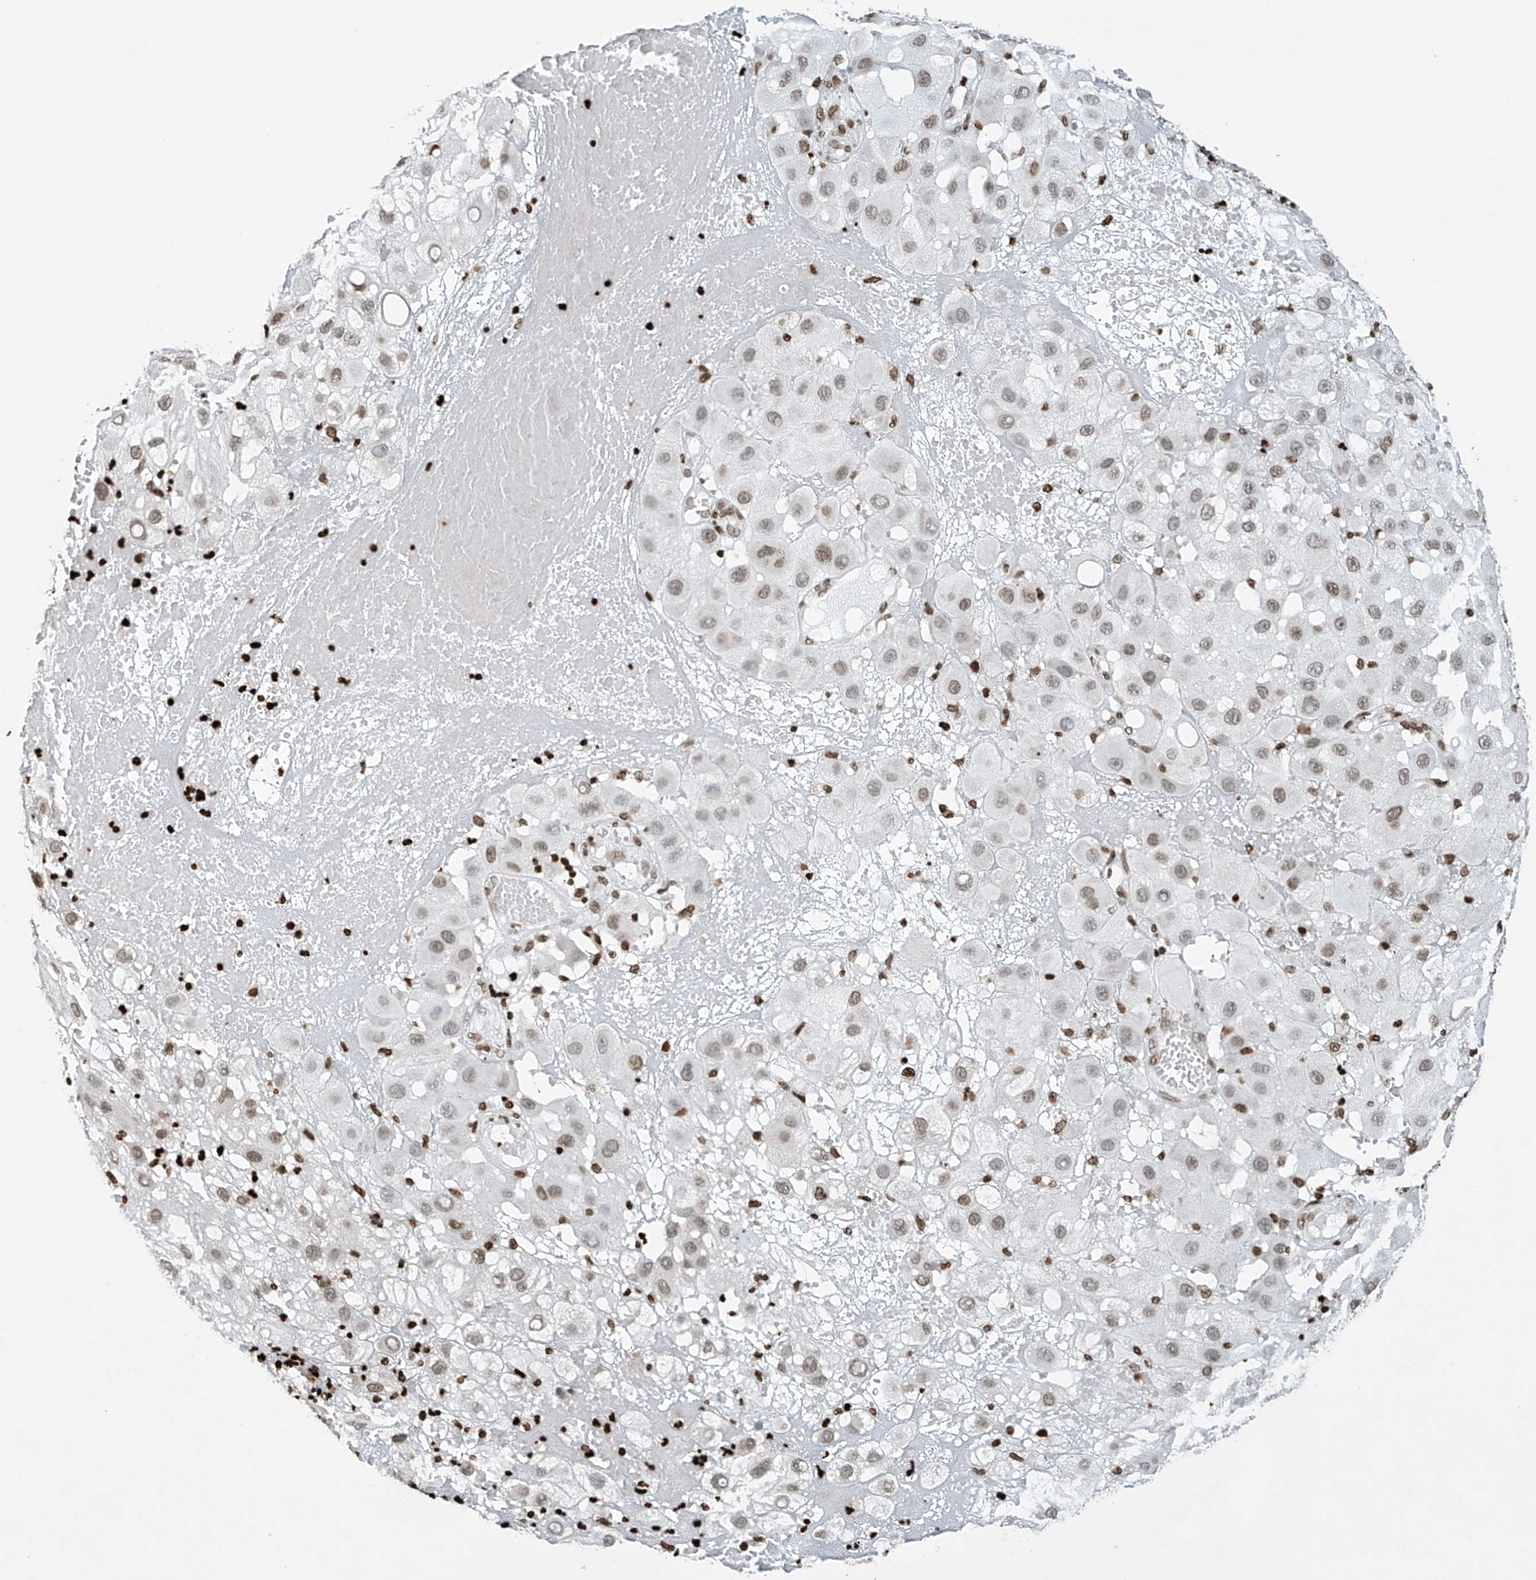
{"staining": {"intensity": "moderate", "quantity": "<25%", "location": "nuclear"}, "tissue": "melanoma", "cell_type": "Tumor cells", "image_type": "cancer", "snomed": [{"axis": "morphology", "description": "Malignant melanoma, NOS"}, {"axis": "topography", "description": "Skin"}], "caption": "Malignant melanoma stained with immunohistochemistry (IHC) displays moderate nuclear expression in approximately <25% of tumor cells. The staining was performed using DAB (3,3'-diaminobenzidine) to visualize the protein expression in brown, while the nuclei were stained in blue with hematoxylin (Magnification: 20x).", "gene": "H4C16", "patient": {"sex": "female", "age": 81}}